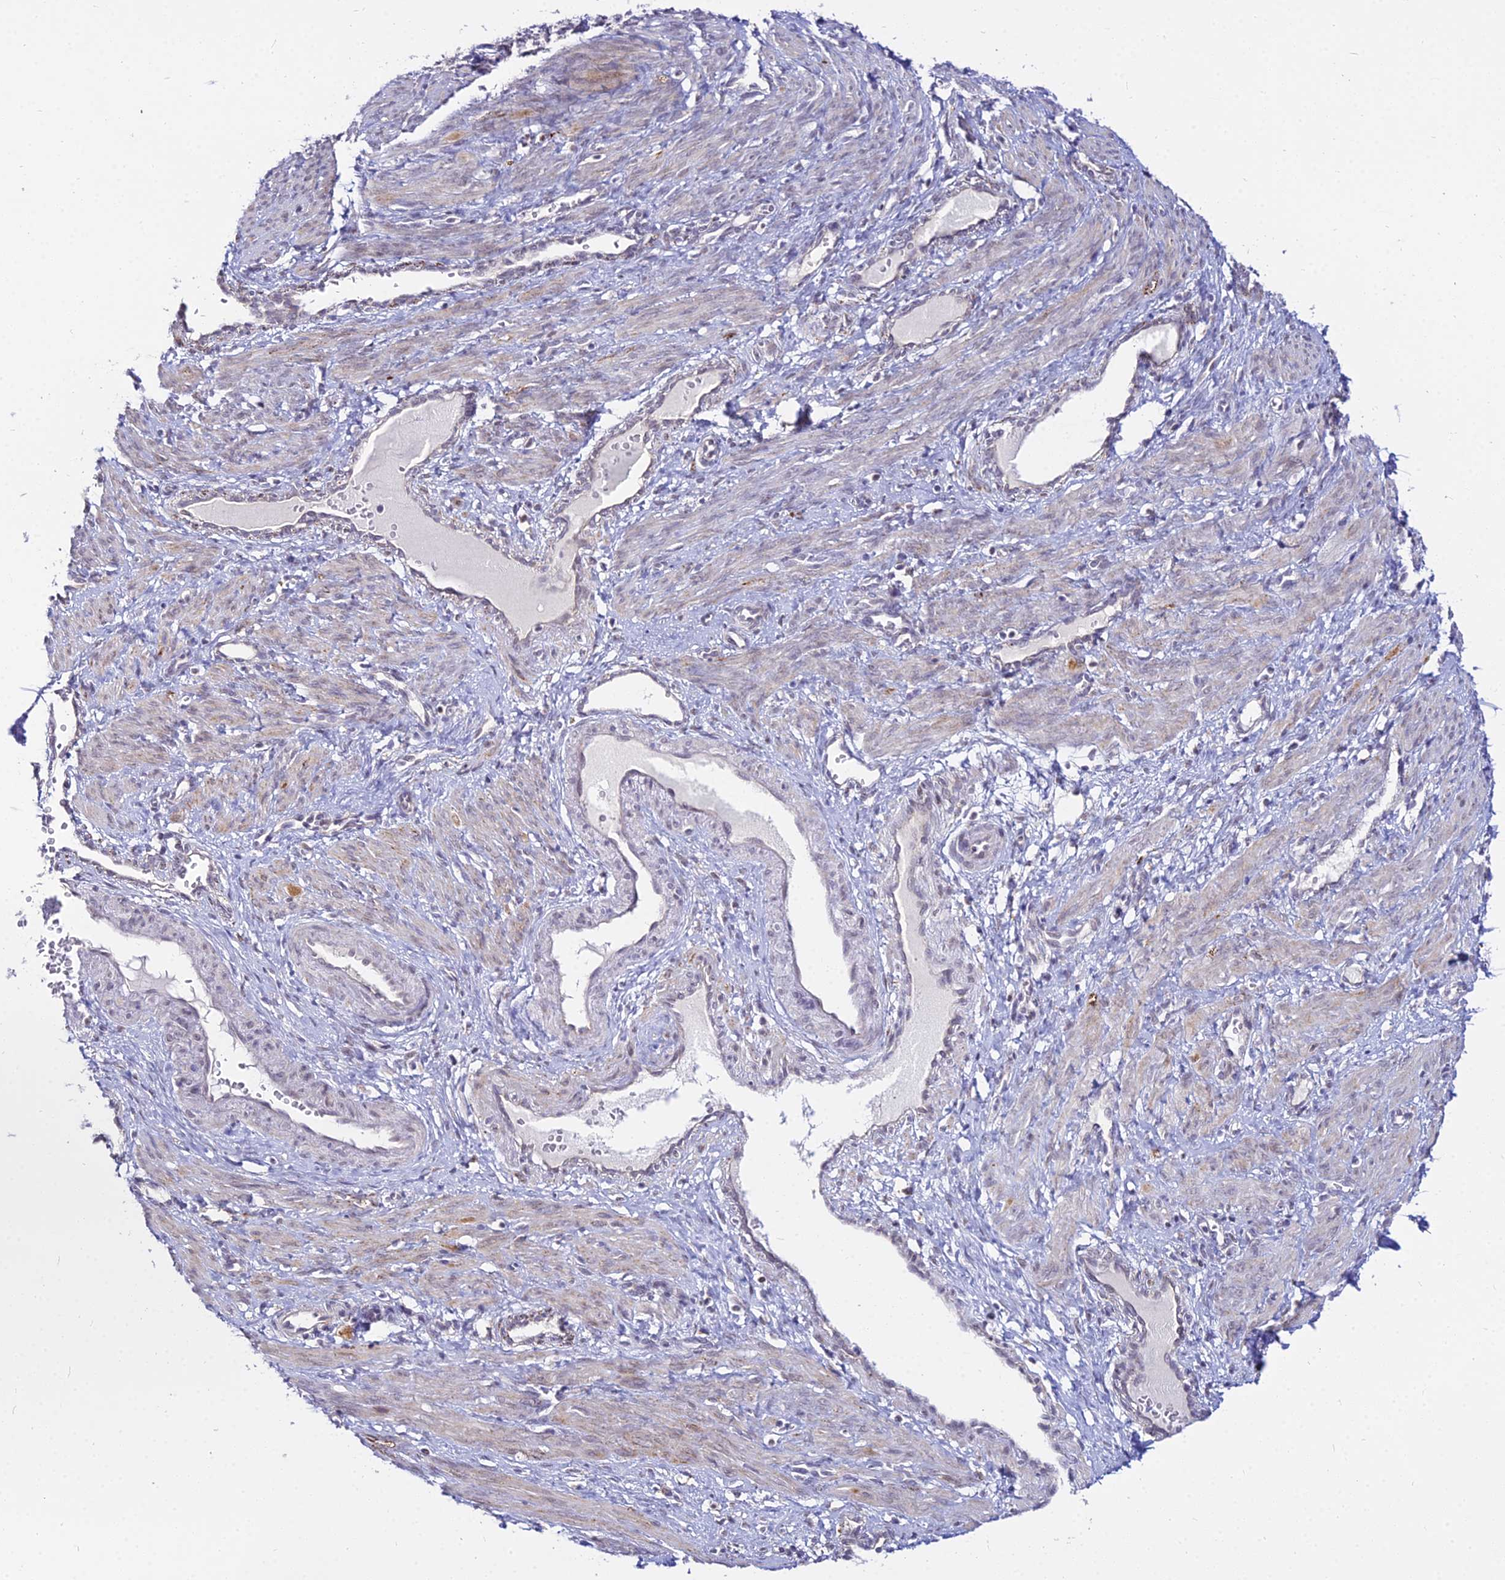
{"staining": {"intensity": "weak", "quantity": "<25%", "location": "cytoplasmic/membranous"}, "tissue": "smooth muscle", "cell_type": "Smooth muscle cells", "image_type": "normal", "snomed": [{"axis": "morphology", "description": "Normal tissue, NOS"}, {"axis": "topography", "description": "Endometrium"}], "caption": "DAB (3,3'-diaminobenzidine) immunohistochemical staining of unremarkable smooth muscle displays no significant staining in smooth muscle cells.", "gene": "C6orf163", "patient": {"sex": "female", "age": 33}}